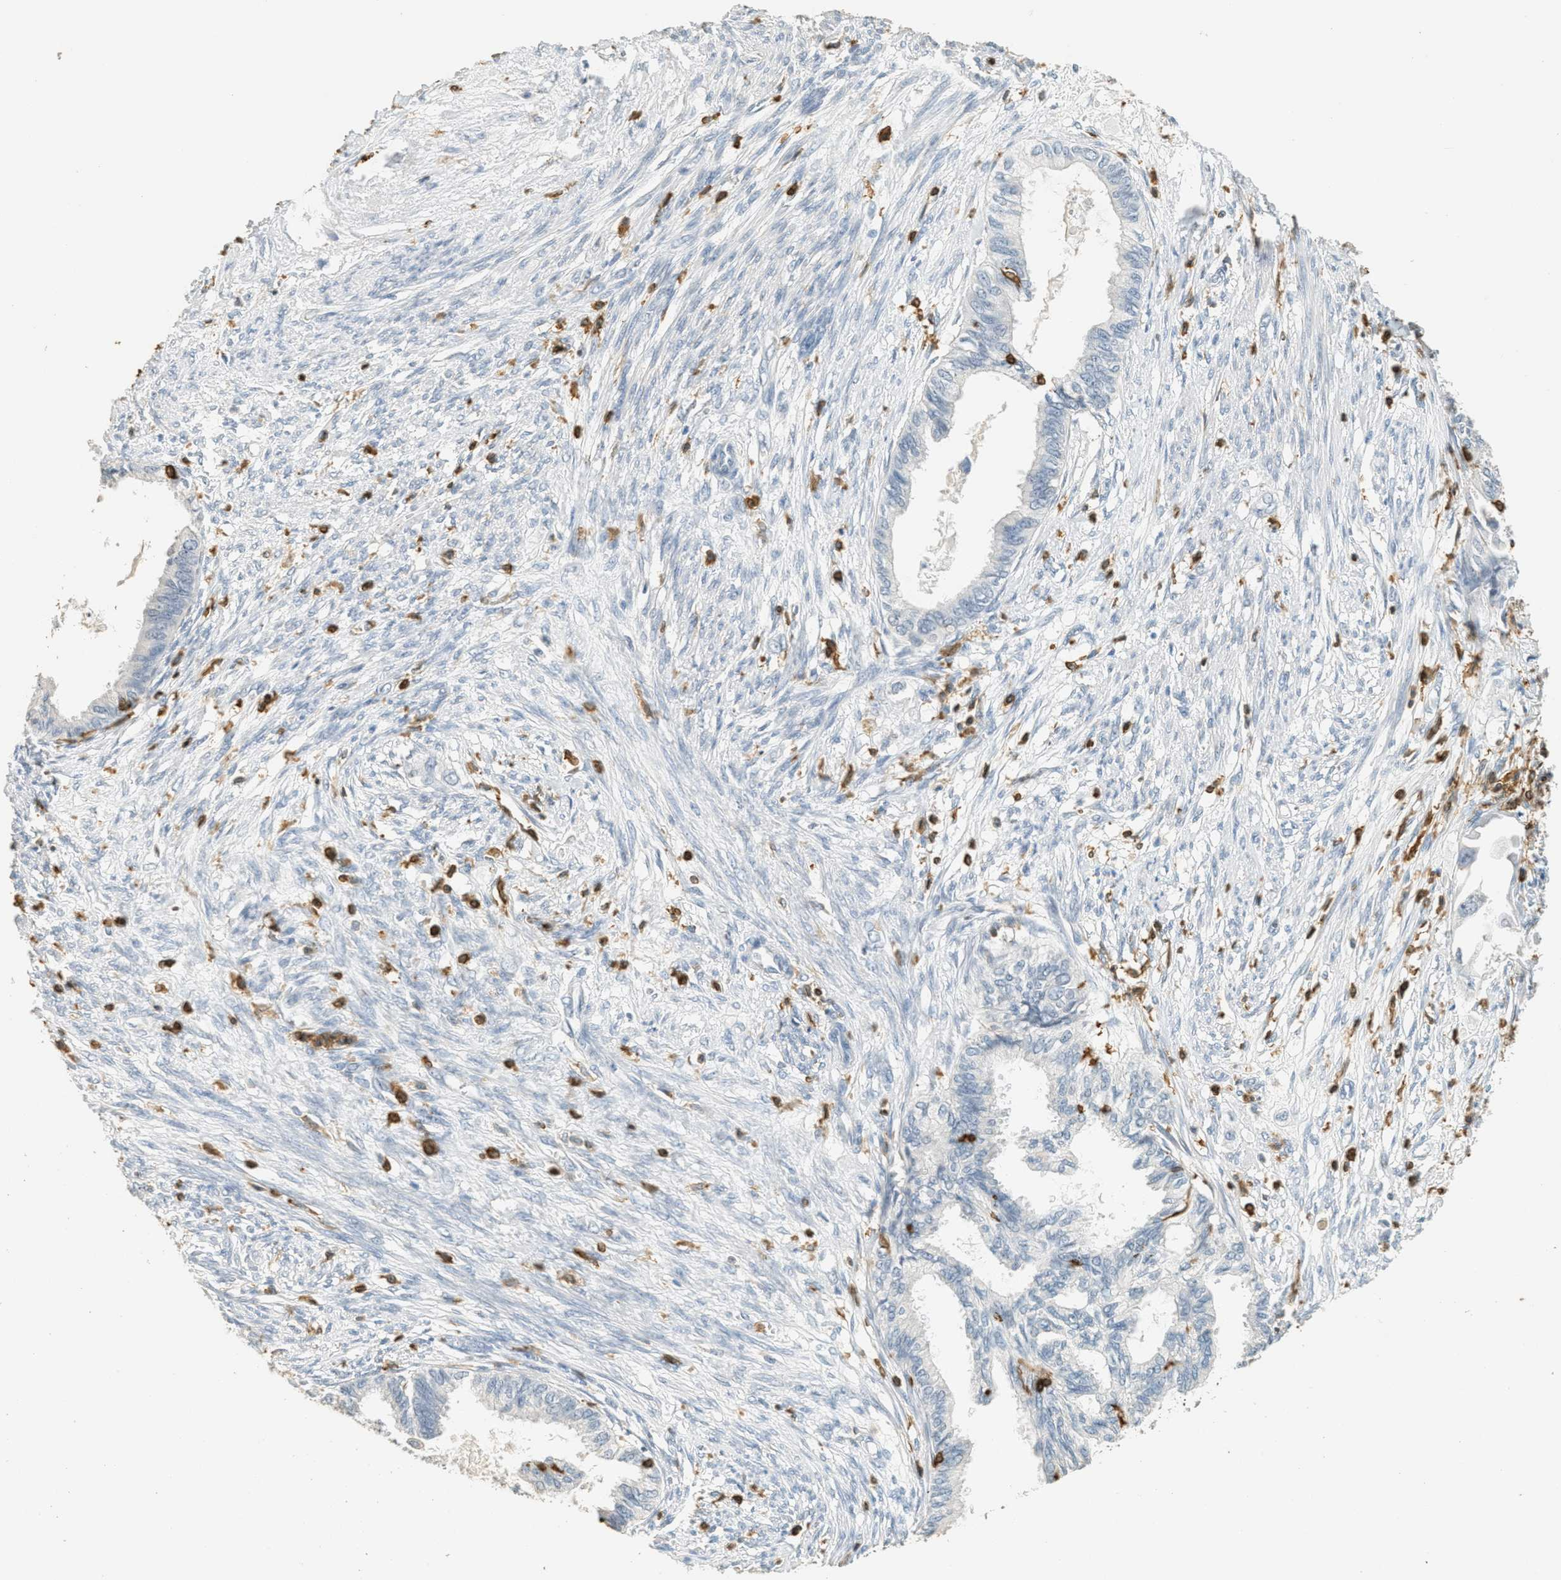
{"staining": {"intensity": "negative", "quantity": "none", "location": "none"}, "tissue": "cervical cancer", "cell_type": "Tumor cells", "image_type": "cancer", "snomed": [{"axis": "morphology", "description": "Normal tissue, NOS"}, {"axis": "morphology", "description": "Adenocarcinoma, NOS"}, {"axis": "topography", "description": "Cervix"}, {"axis": "topography", "description": "Endometrium"}], "caption": "High power microscopy photomicrograph of an immunohistochemistry (IHC) image of cervical cancer (adenocarcinoma), revealing no significant staining in tumor cells.", "gene": "LSP1", "patient": {"sex": "female", "age": 86}}